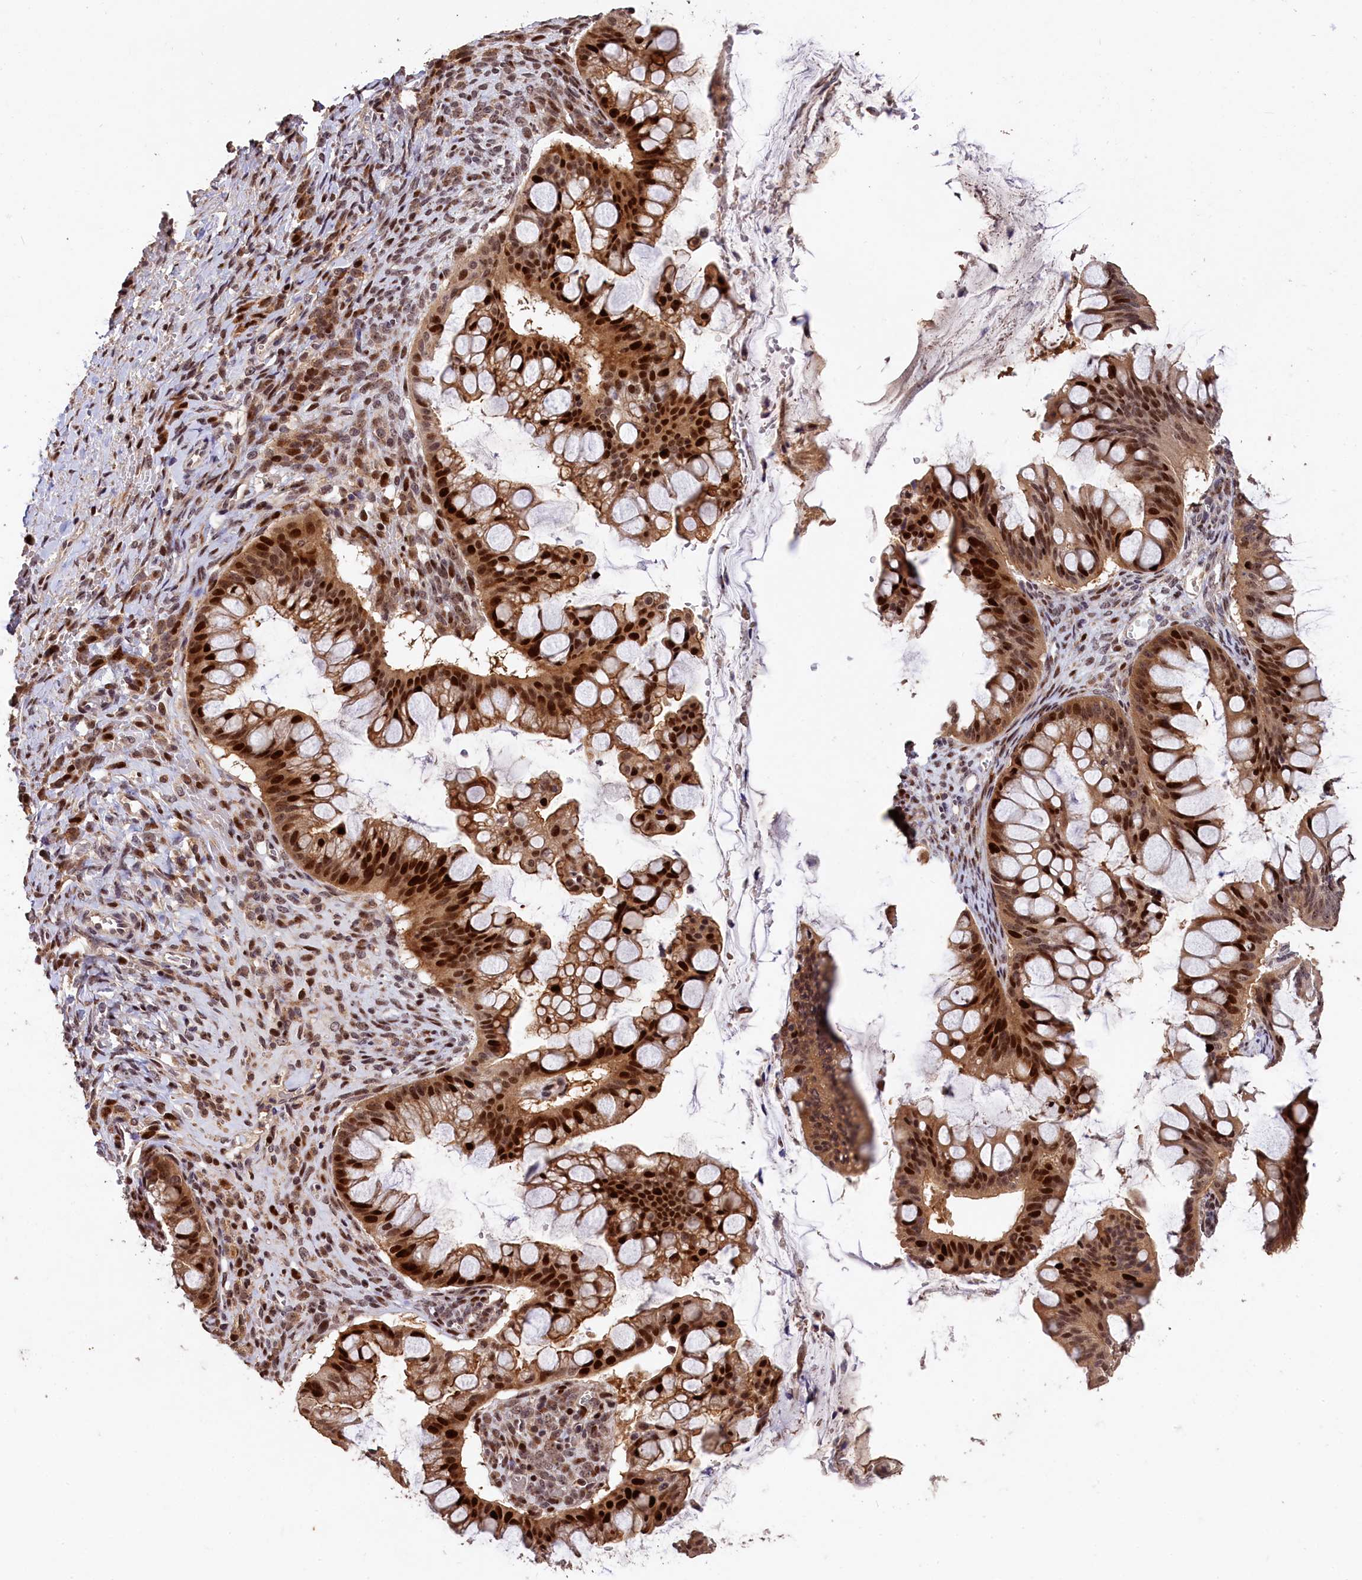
{"staining": {"intensity": "strong", "quantity": ">75%", "location": "cytoplasmic/membranous,nuclear"}, "tissue": "ovarian cancer", "cell_type": "Tumor cells", "image_type": "cancer", "snomed": [{"axis": "morphology", "description": "Cystadenocarcinoma, mucinous, NOS"}, {"axis": "topography", "description": "Ovary"}], "caption": "An image of ovarian cancer stained for a protein demonstrates strong cytoplasmic/membranous and nuclear brown staining in tumor cells.", "gene": "PHAF1", "patient": {"sex": "female", "age": 73}}